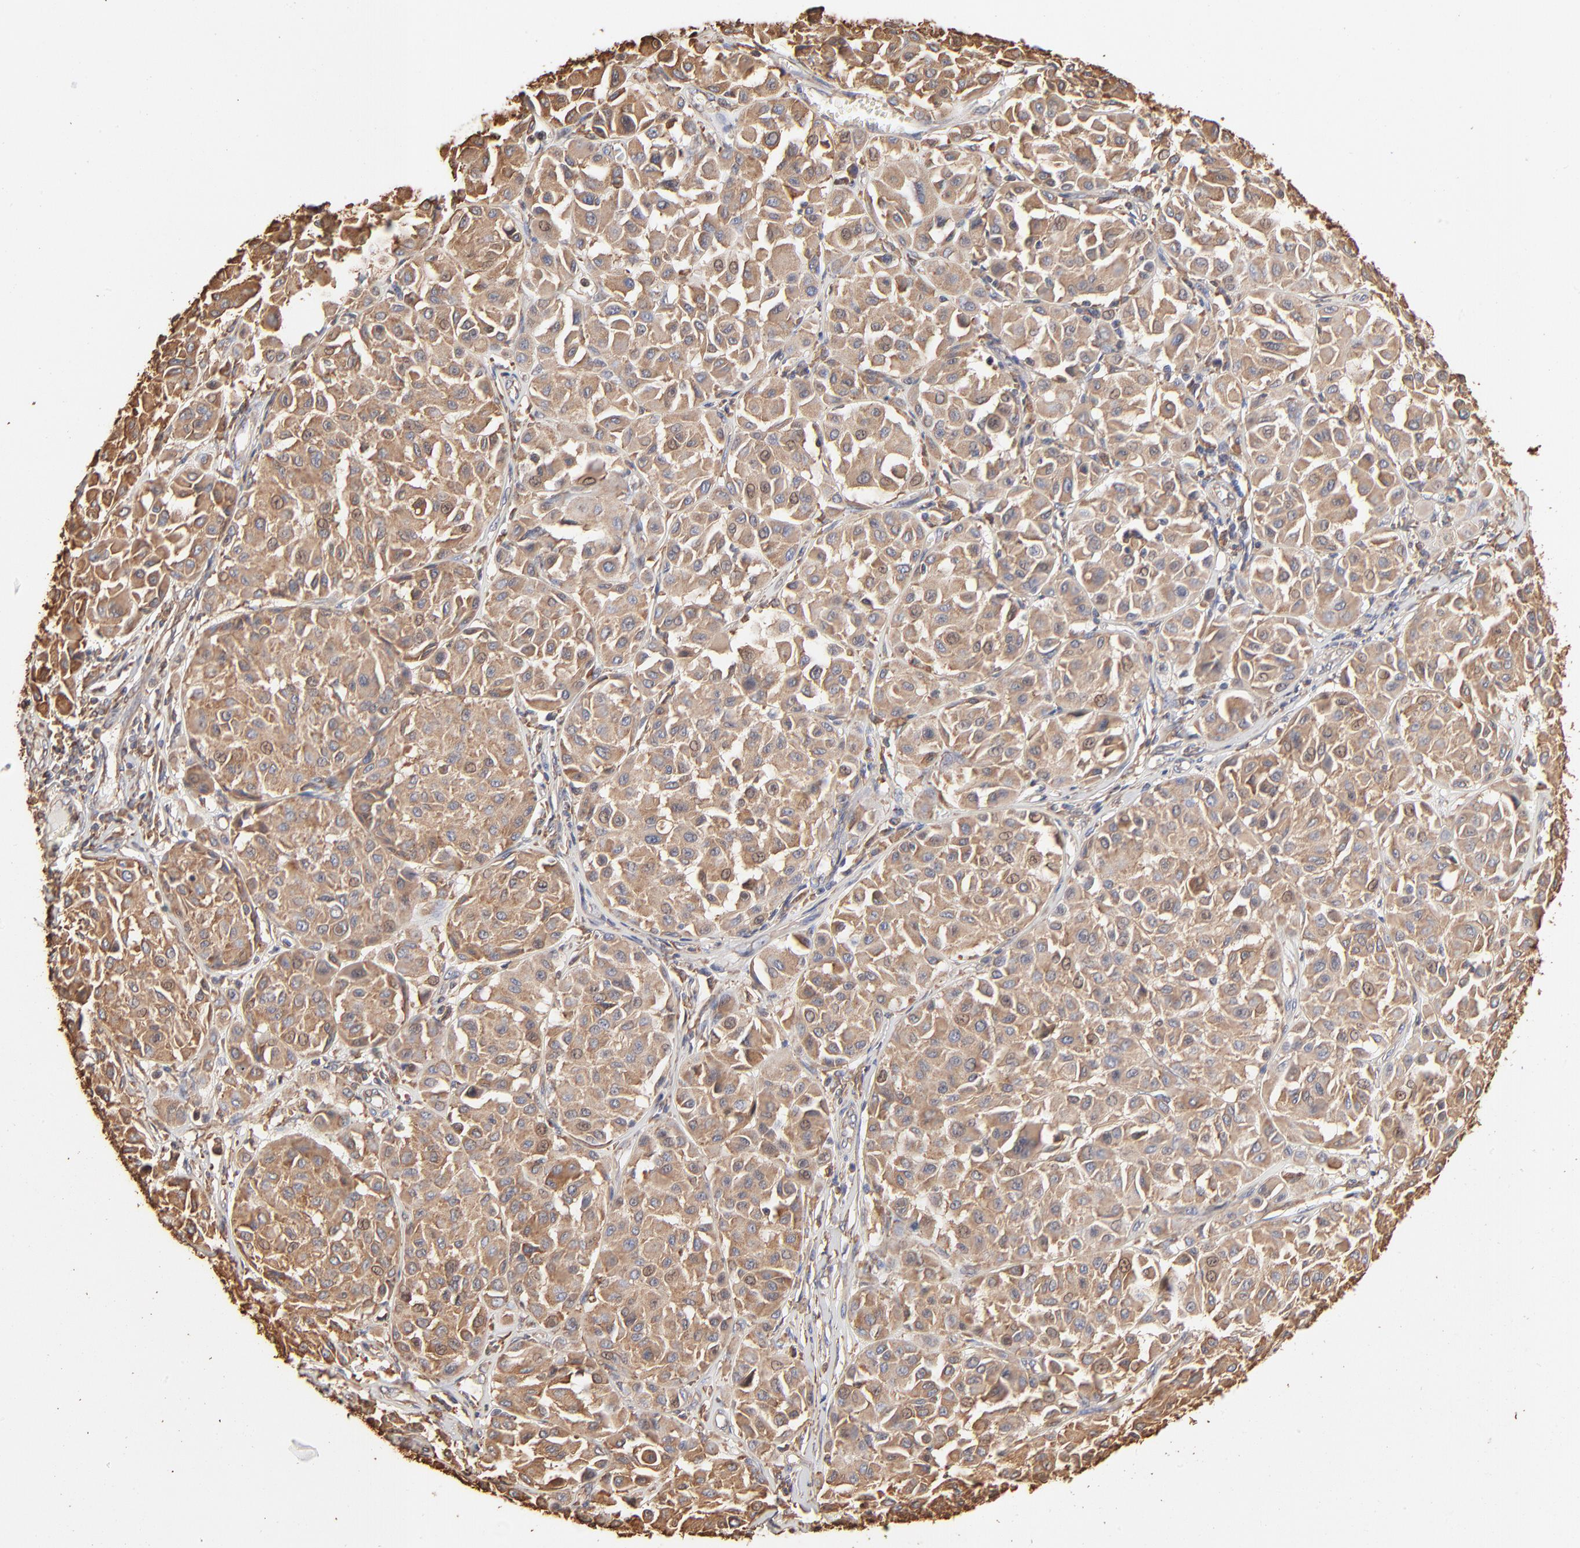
{"staining": {"intensity": "weak", "quantity": ">75%", "location": "cytoplasmic/membranous"}, "tissue": "melanoma", "cell_type": "Tumor cells", "image_type": "cancer", "snomed": [{"axis": "morphology", "description": "Malignant melanoma, Metastatic site"}, {"axis": "topography", "description": "Soft tissue"}], "caption": "A brown stain shows weak cytoplasmic/membranous positivity of a protein in melanoma tumor cells.", "gene": "PDIA3", "patient": {"sex": "male", "age": 41}}